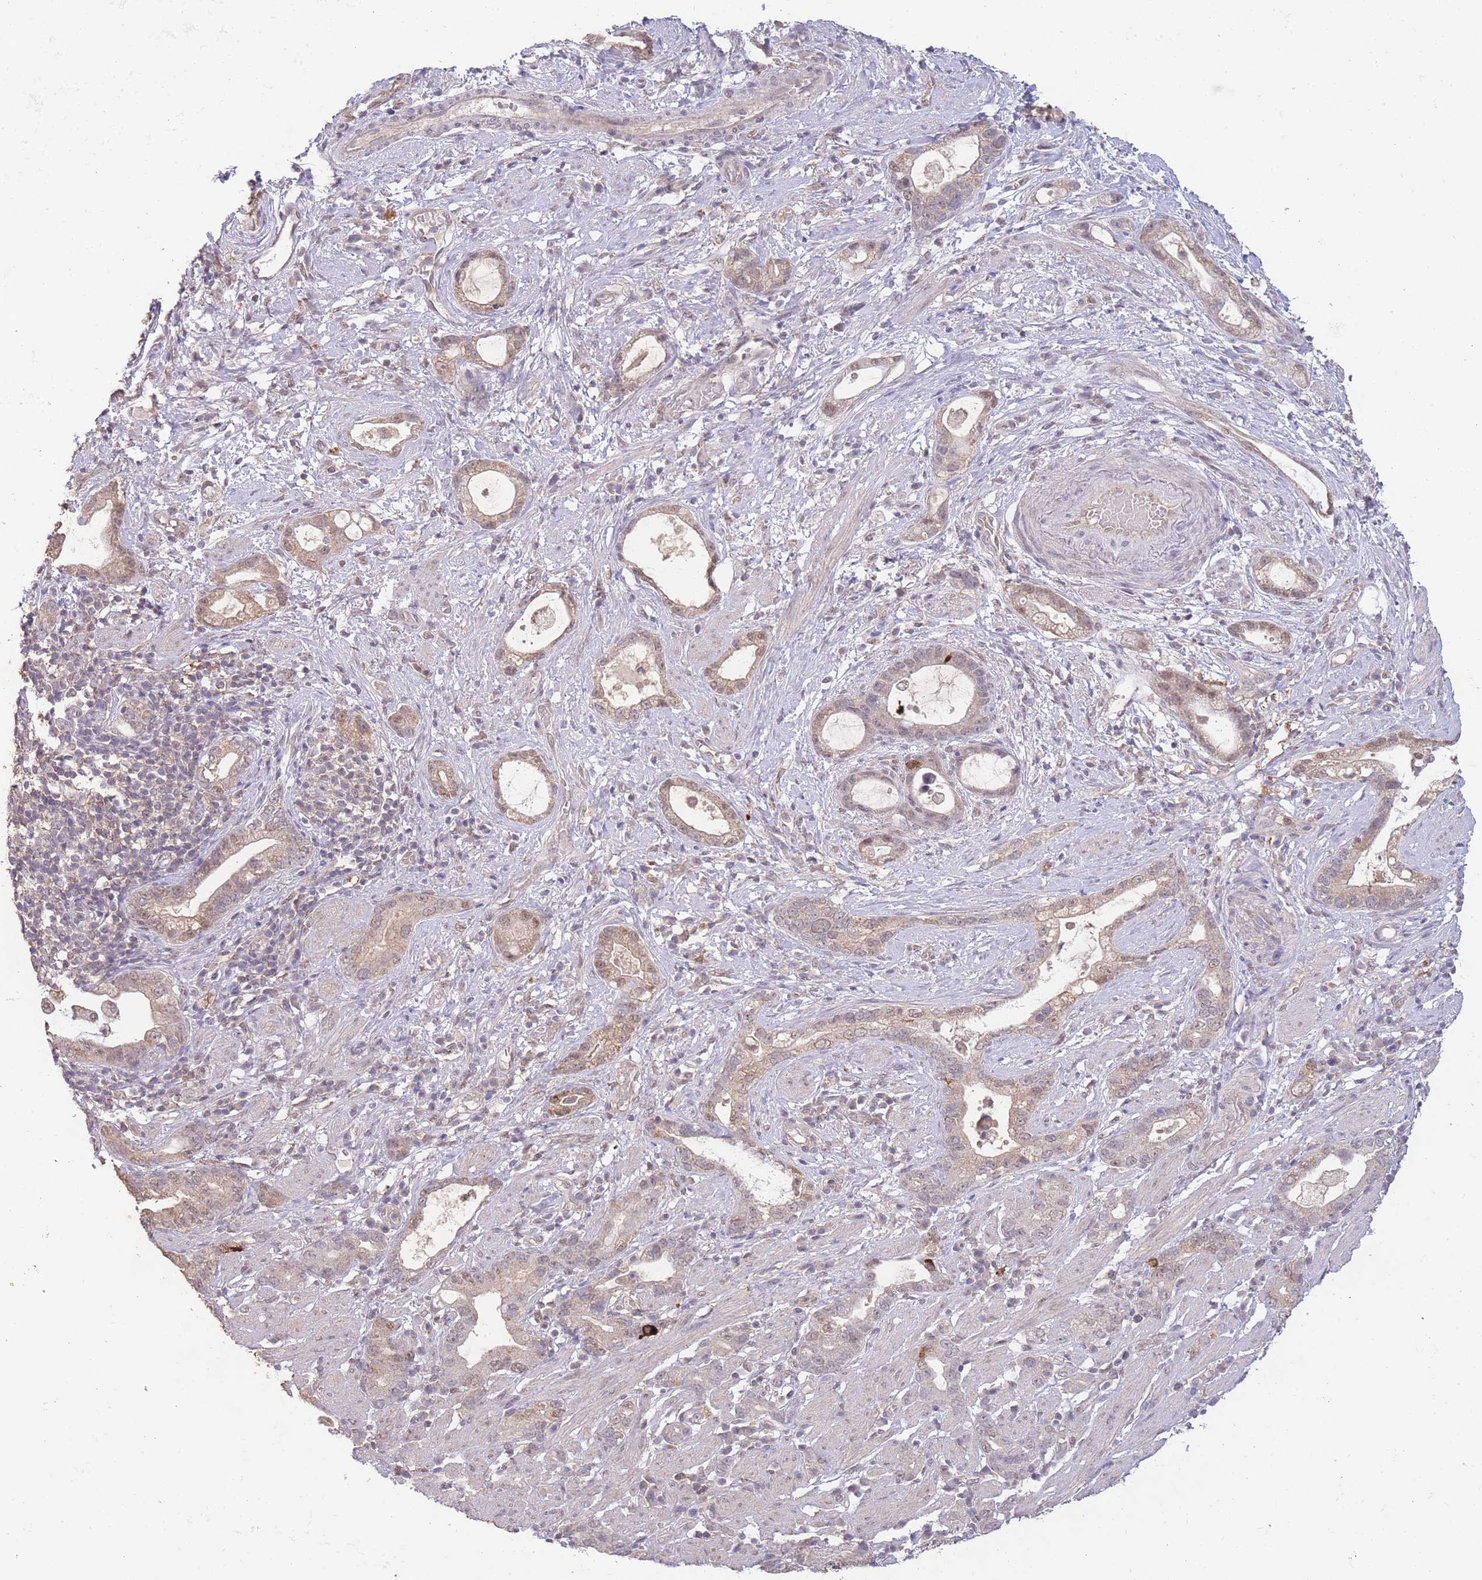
{"staining": {"intensity": "weak", "quantity": "<25%", "location": "cytoplasmic/membranous,nuclear"}, "tissue": "stomach cancer", "cell_type": "Tumor cells", "image_type": "cancer", "snomed": [{"axis": "morphology", "description": "Adenocarcinoma, NOS"}, {"axis": "topography", "description": "Stomach"}], "caption": "Histopathology image shows no protein positivity in tumor cells of stomach adenocarcinoma tissue.", "gene": "RNF144B", "patient": {"sex": "male", "age": 55}}